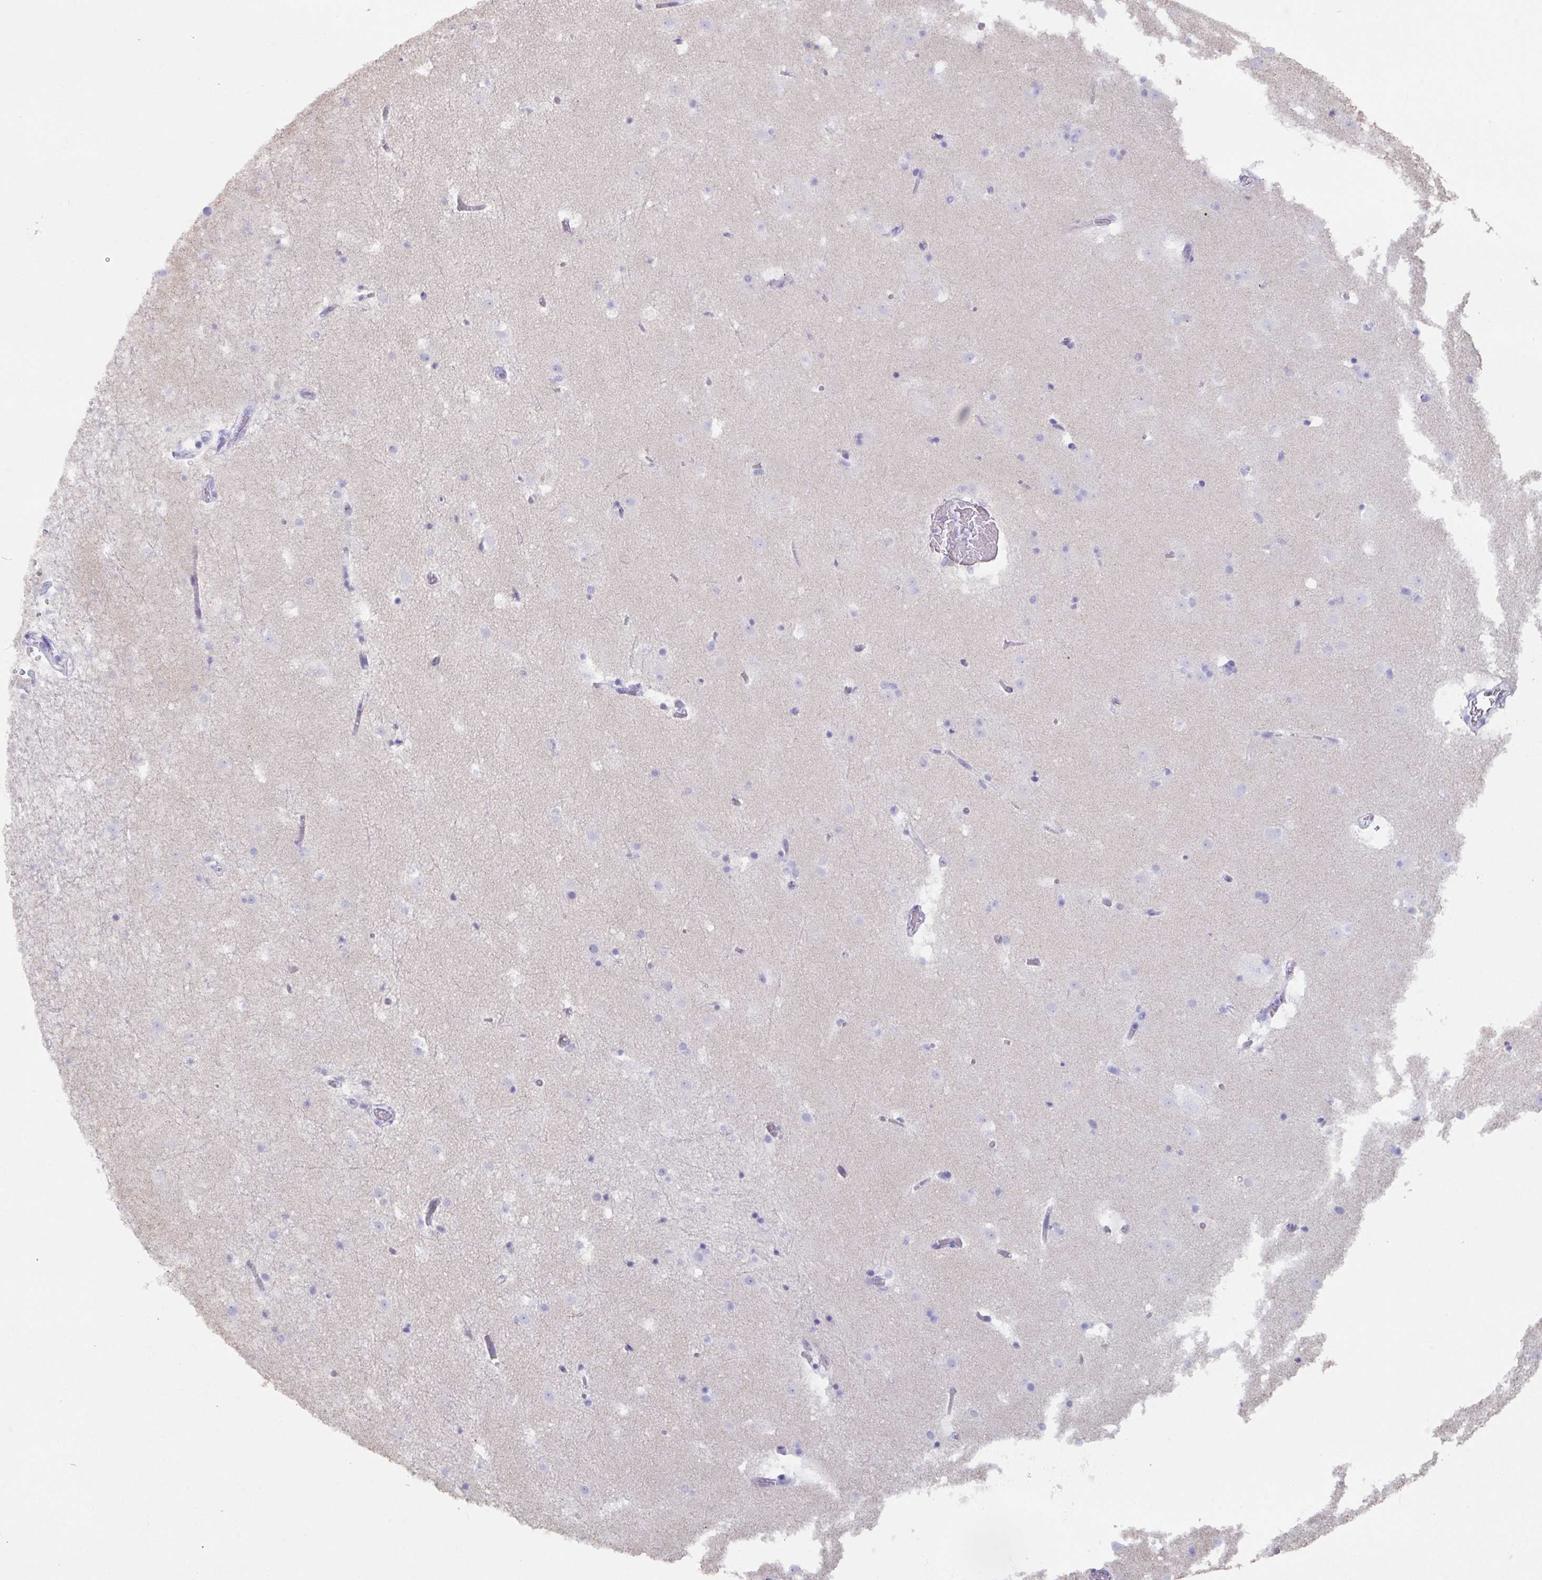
{"staining": {"intensity": "negative", "quantity": "none", "location": "none"}, "tissue": "caudate", "cell_type": "Glial cells", "image_type": "normal", "snomed": [{"axis": "morphology", "description": "Normal tissue, NOS"}, {"axis": "topography", "description": "Lateral ventricle wall"}], "caption": "Immunohistochemistry (IHC) micrograph of normal caudate stained for a protein (brown), which reveals no positivity in glial cells. (DAB (3,3'-diaminobenzidine) immunohistochemistry (IHC) visualized using brightfield microscopy, high magnification).", "gene": "SLC44A4", "patient": {"sex": "male", "age": 37}}